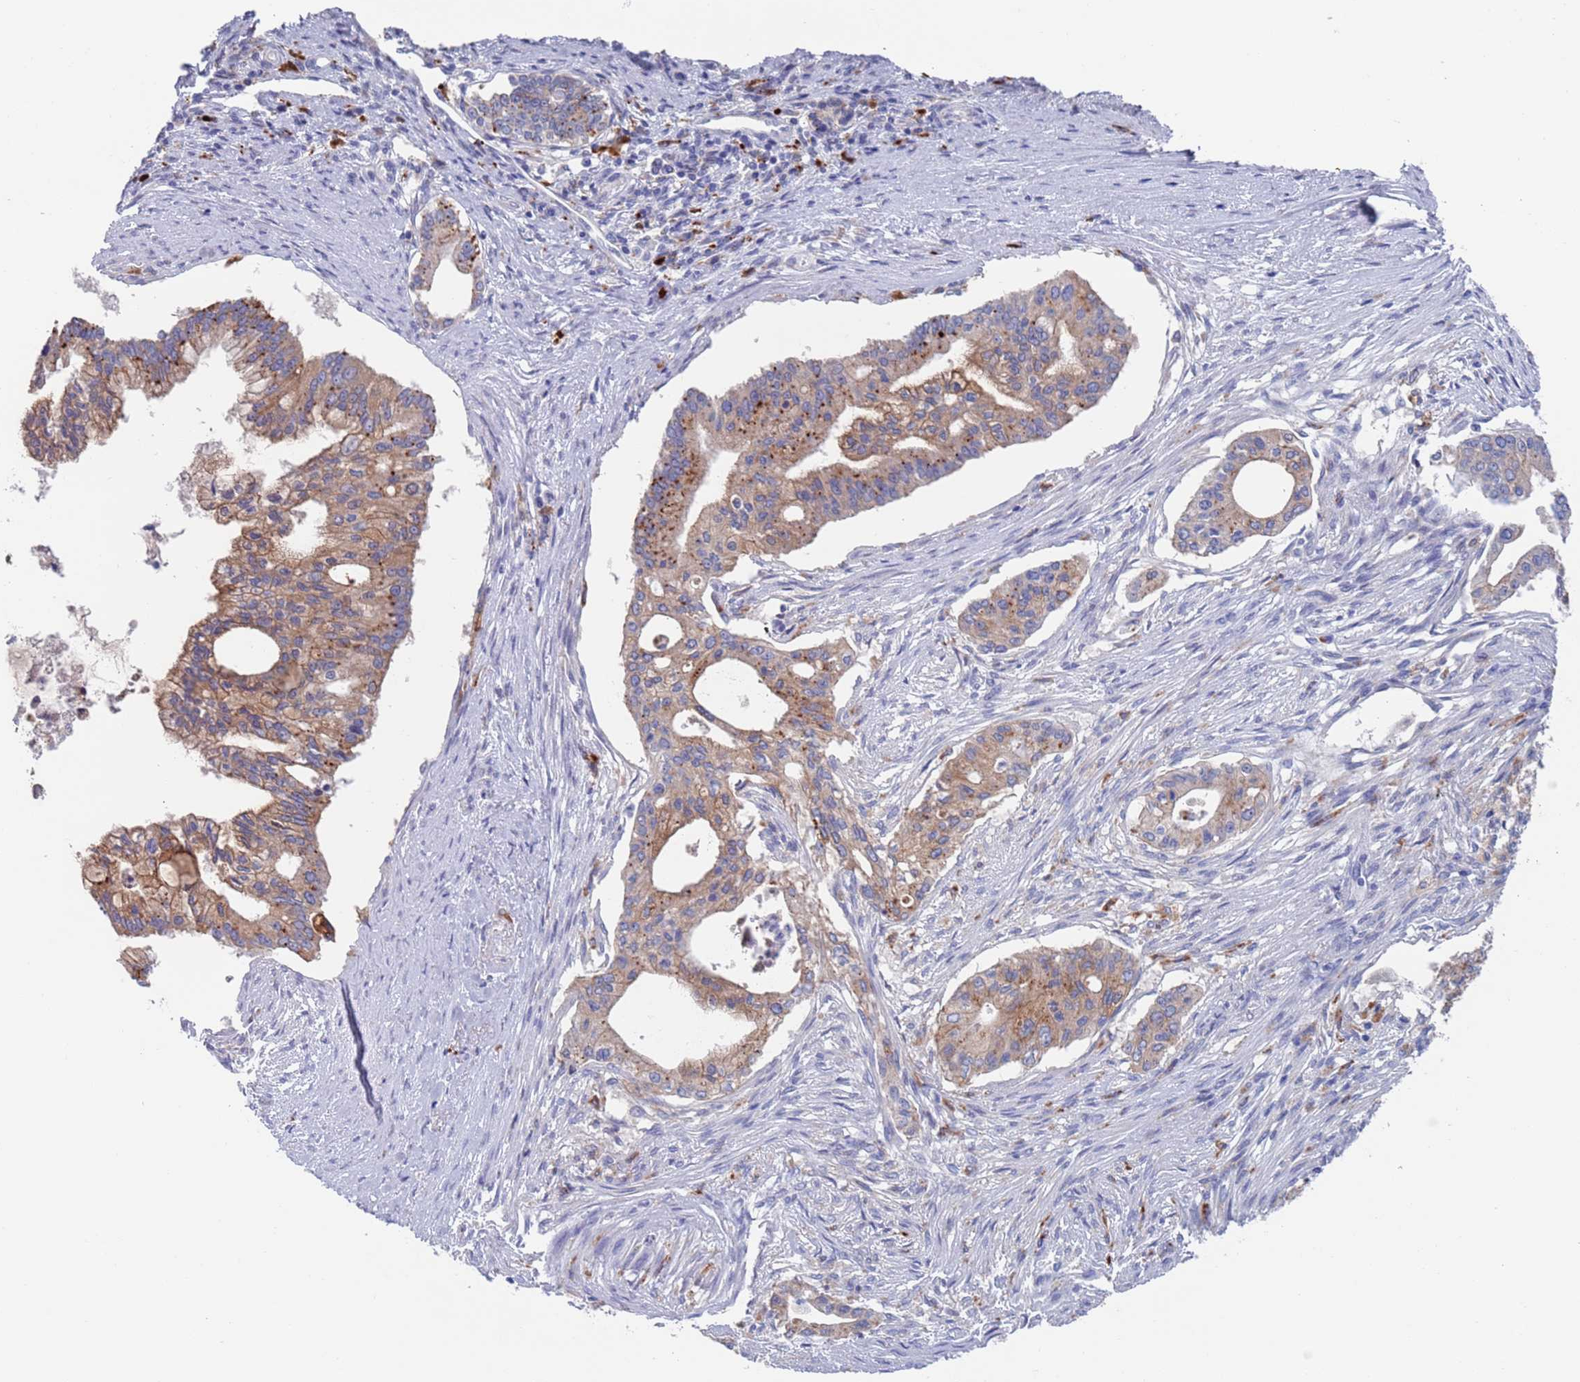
{"staining": {"intensity": "moderate", "quantity": ">75%", "location": "cytoplasmic/membranous"}, "tissue": "pancreatic cancer", "cell_type": "Tumor cells", "image_type": "cancer", "snomed": [{"axis": "morphology", "description": "Adenocarcinoma, NOS"}, {"axis": "topography", "description": "Pancreas"}], "caption": "Brown immunohistochemical staining in human adenocarcinoma (pancreatic) shows moderate cytoplasmic/membranous staining in approximately >75% of tumor cells. Nuclei are stained in blue.", "gene": "FUCA1", "patient": {"sex": "male", "age": 46}}